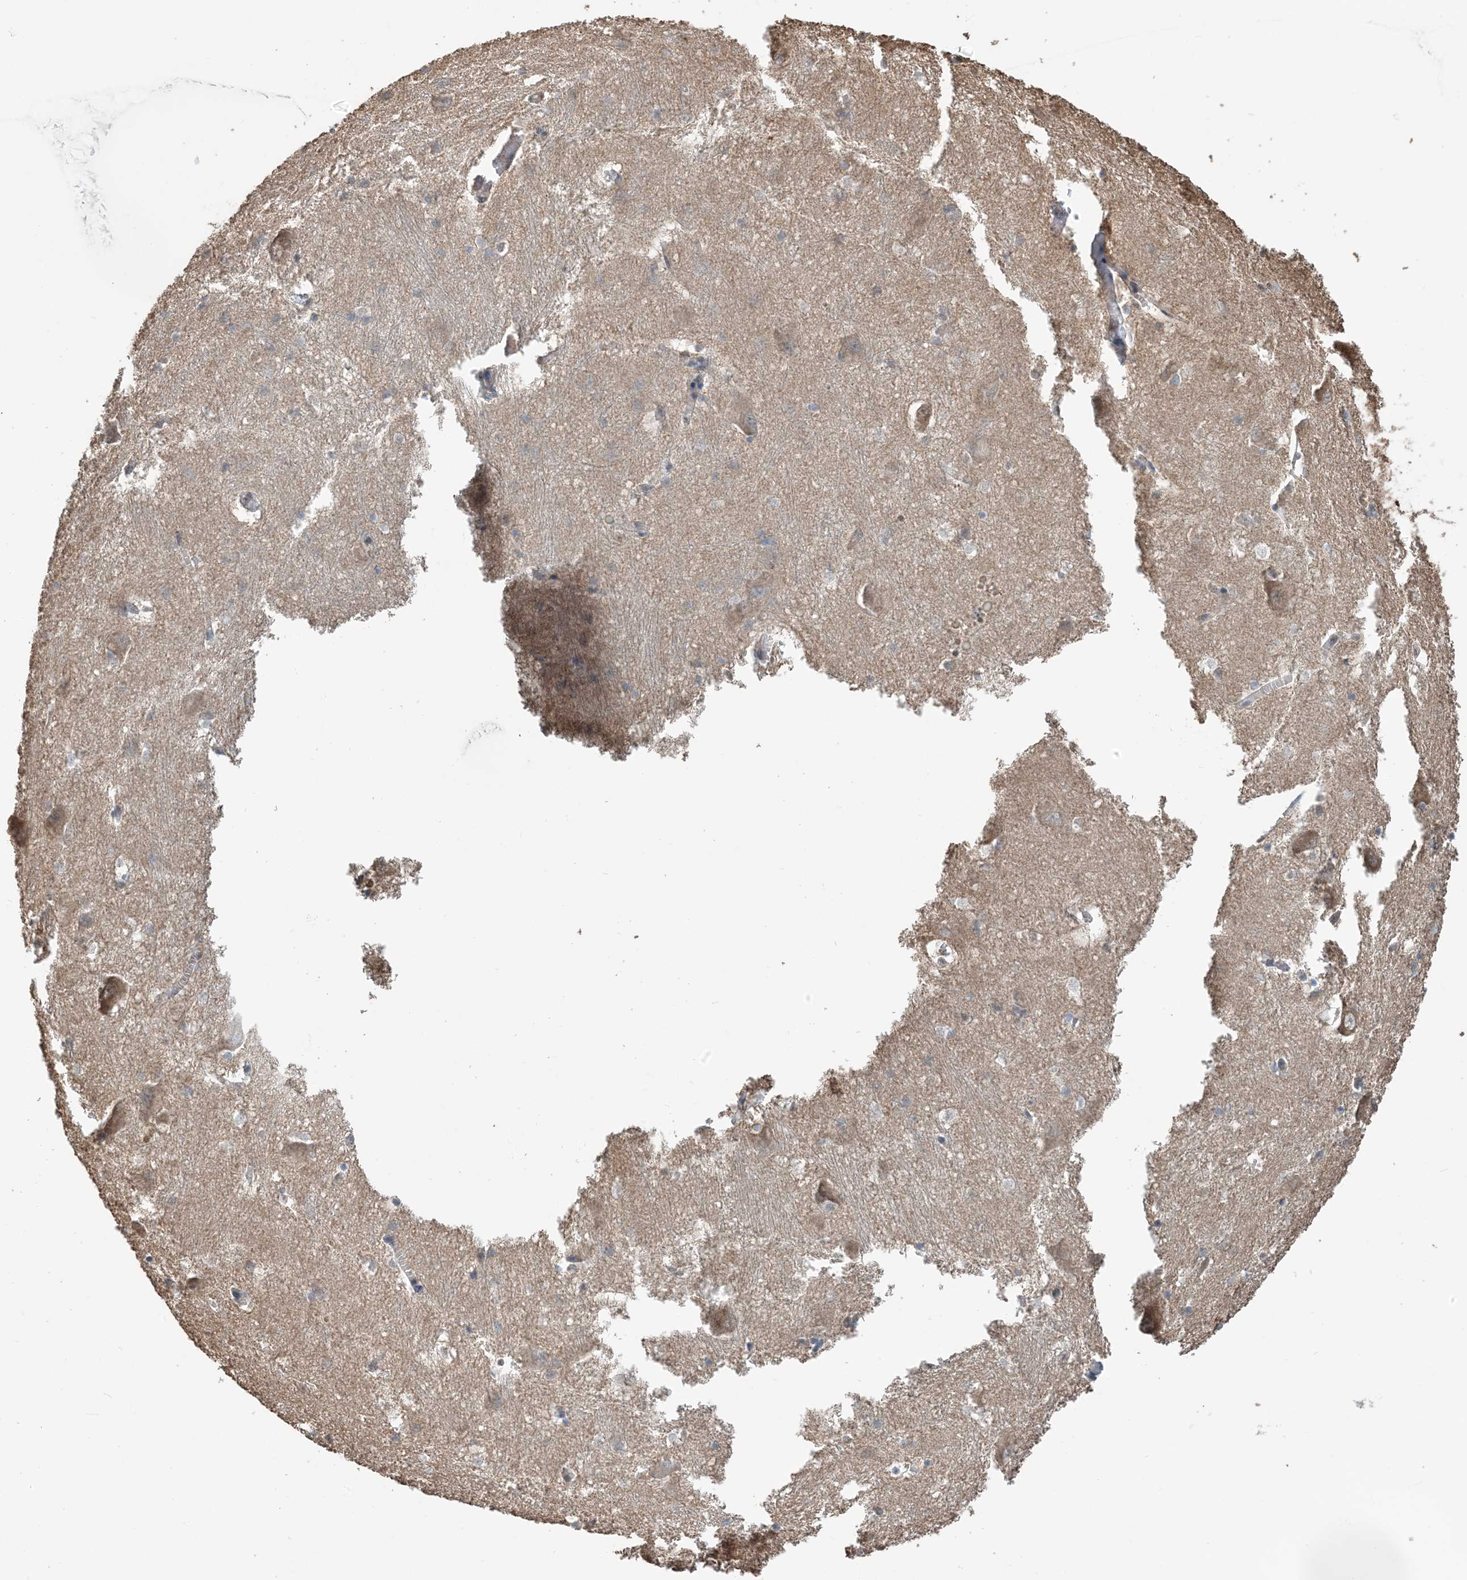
{"staining": {"intensity": "weak", "quantity": "<25%", "location": "cytoplasmic/membranous"}, "tissue": "caudate", "cell_type": "Glial cells", "image_type": "normal", "snomed": [{"axis": "morphology", "description": "Normal tissue, NOS"}, {"axis": "topography", "description": "Lateral ventricle wall"}], "caption": "High magnification brightfield microscopy of normal caudate stained with DAB (brown) and counterstained with hematoxylin (blue): glial cells show no significant positivity.", "gene": "HSPA1A", "patient": {"sex": "male", "age": 37}}